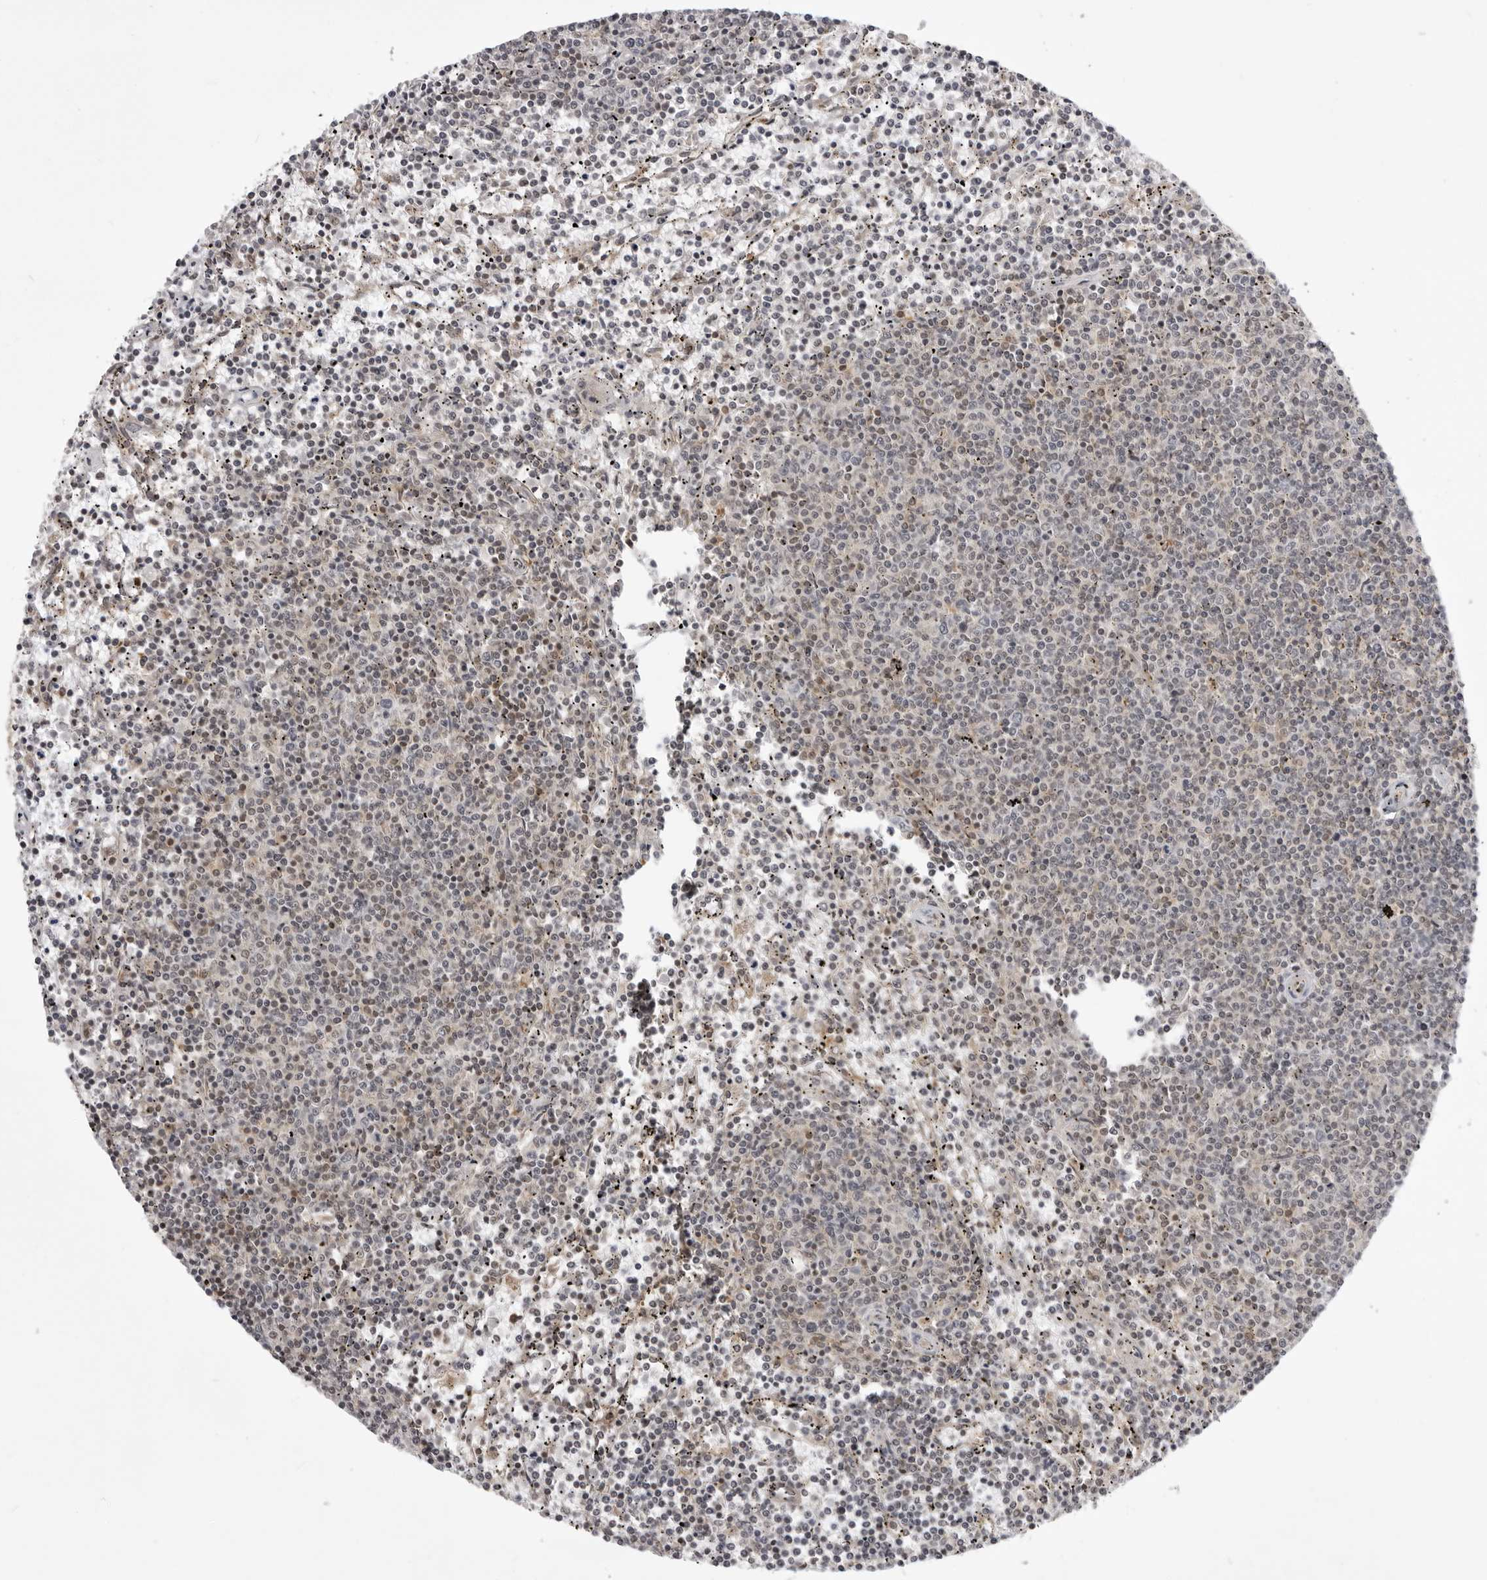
{"staining": {"intensity": "negative", "quantity": "none", "location": "none"}, "tissue": "lymphoma", "cell_type": "Tumor cells", "image_type": "cancer", "snomed": [{"axis": "morphology", "description": "Malignant lymphoma, non-Hodgkin's type, Low grade"}, {"axis": "topography", "description": "Spleen"}], "caption": "Immunohistochemistry of lymphoma exhibits no expression in tumor cells.", "gene": "USP43", "patient": {"sex": "female", "age": 50}}